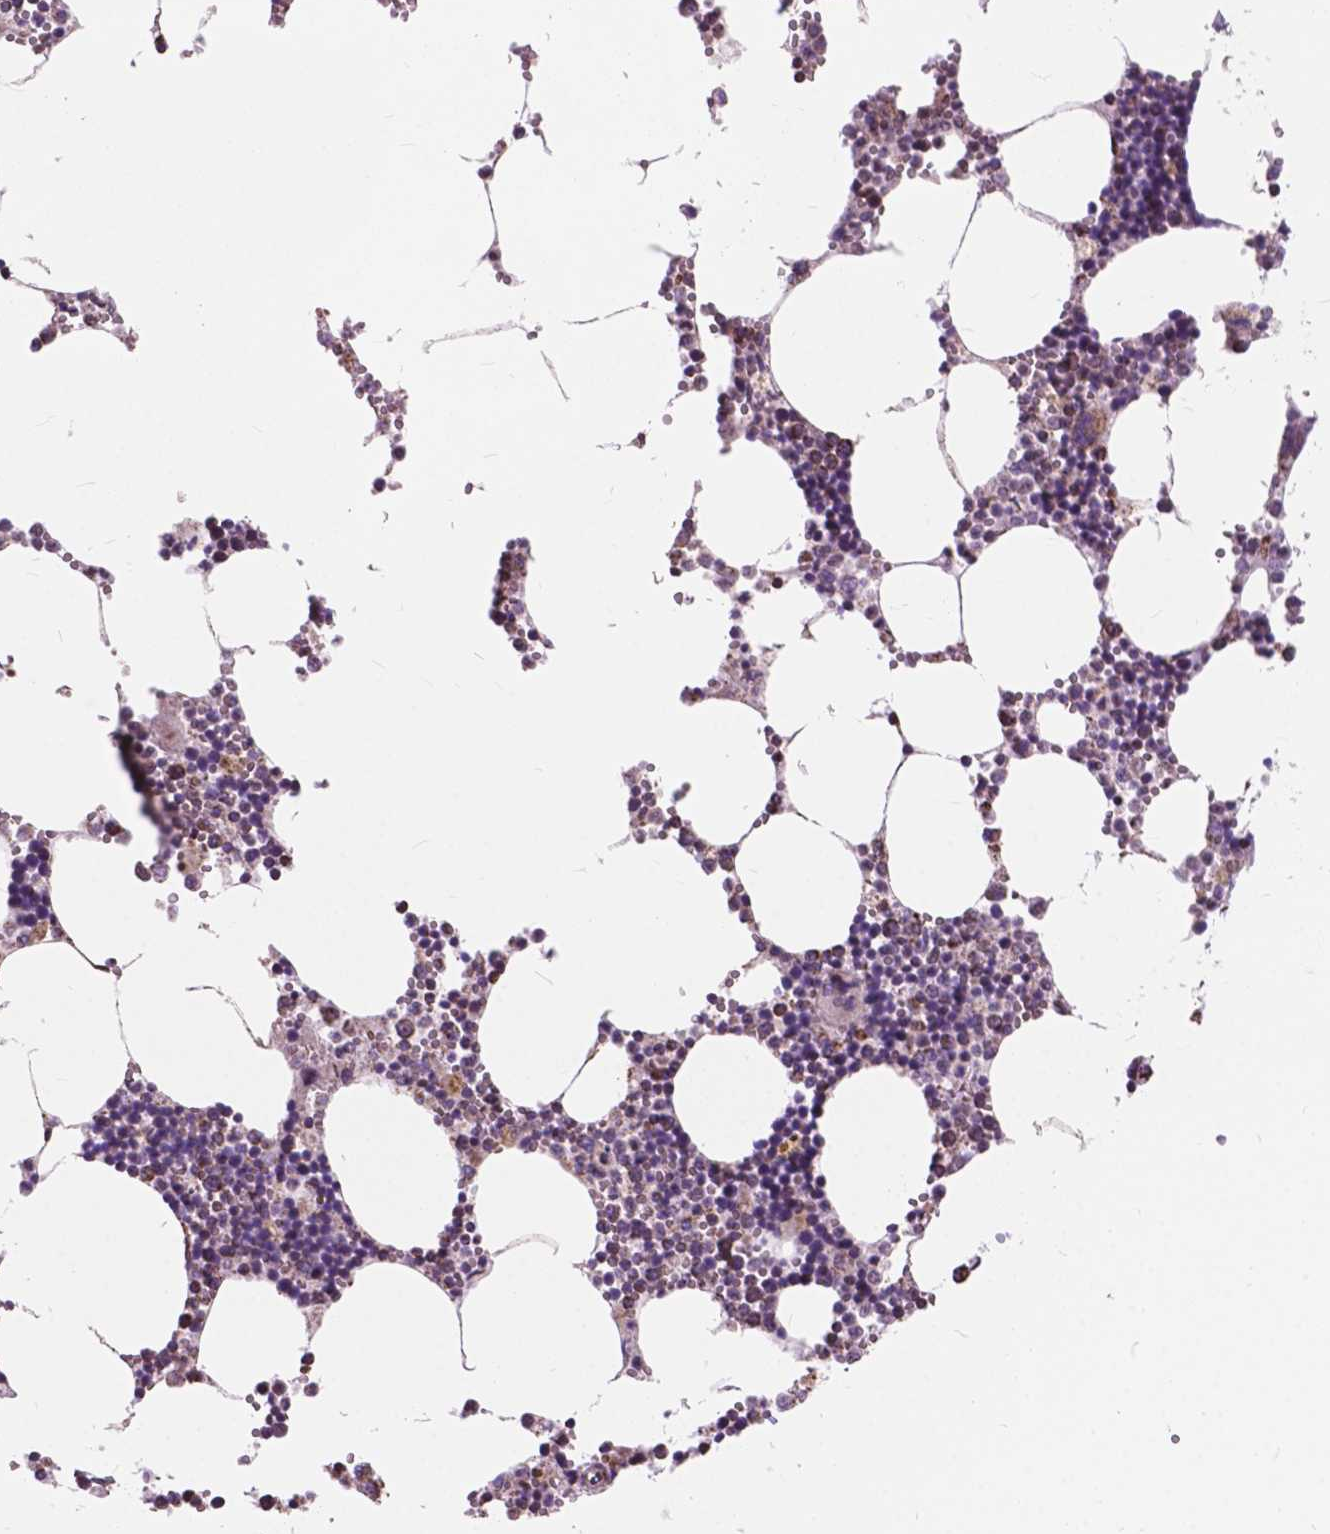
{"staining": {"intensity": "weak", "quantity": "25%-75%", "location": "cytoplasmic/membranous,nuclear"}, "tissue": "bone marrow", "cell_type": "Hematopoietic cells", "image_type": "normal", "snomed": [{"axis": "morphology", "description": "Normal tissue, NOS"}, {"axis": "topography", "description": "Bone marrow"}], "caption": "Bone marrow stained with a brown dye demonstrates weak cytoplasmic/membranous,nuclear positive staining in approximately 25%-75% of hematopoietic cells.", "gene": "SCOC", "patient": {"sex": "male", "age": 54}}